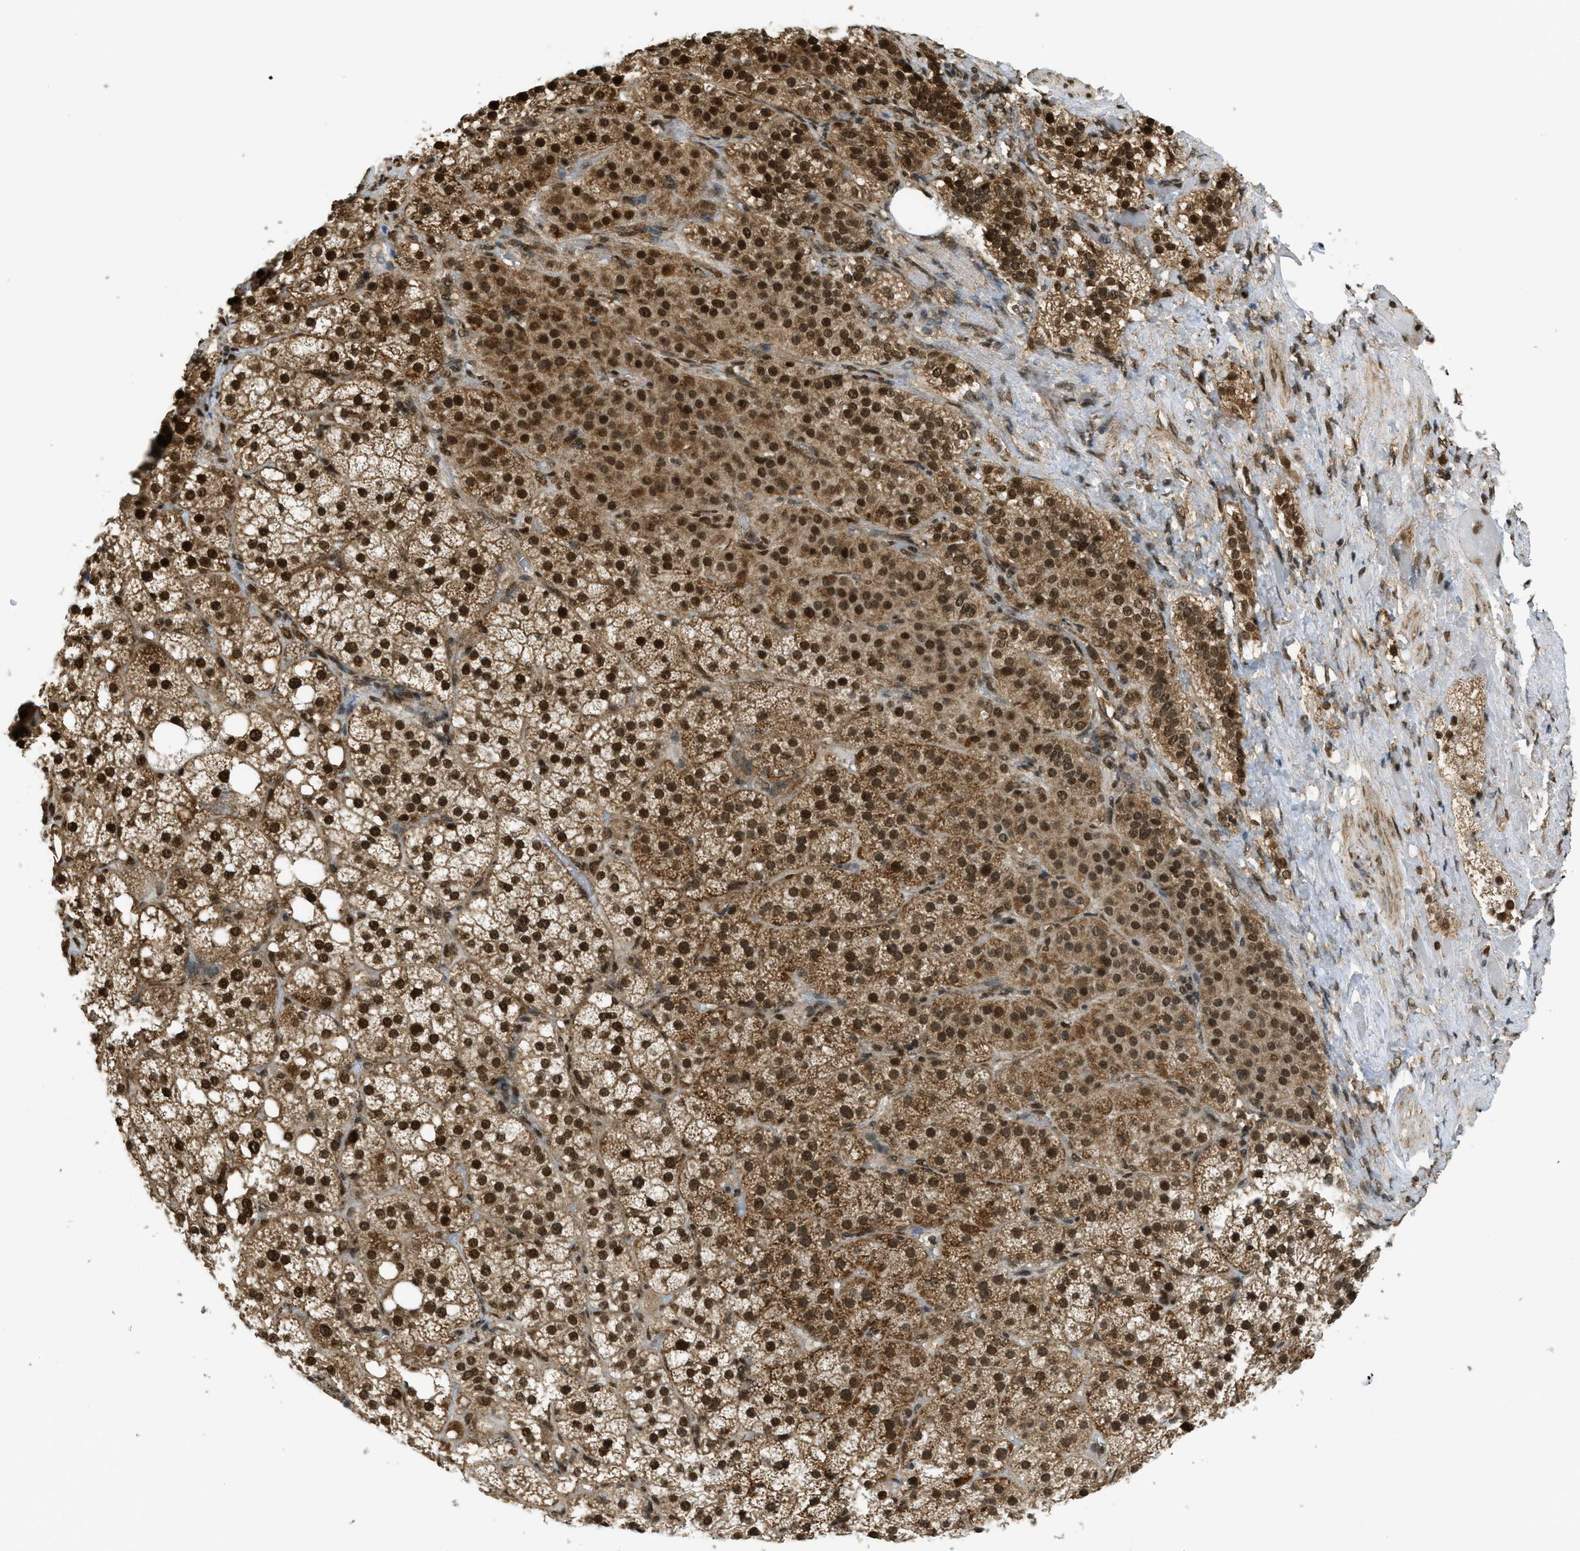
{"staining": {"intensity": "strong", "quantity": ">75%", "location": "cytoplasmic/membranous,nuclear"}, "tissue": "adrenal gland", "cell_type": "Glandular cells", "image_type": "normal", "snomed": [{"axis": "morphology", "description": "Normal tissue, NOS"}, {"axis": "topography", "description": "Adrenal gland"}], "caption": "Immunohistochemistry histopathology image of normal adrenal gland: human adrenal gland stained using immunohistochemistry (IHC) shows high levels of strong protein expression localized specifically in the cytoplasmic/membranous,nuclear of glandular cells, appearing as a cytoplasmic/membranous,nuclear brown color.", "gene": "TNPO1", "patient": {"sex": "female", "age": 59}}